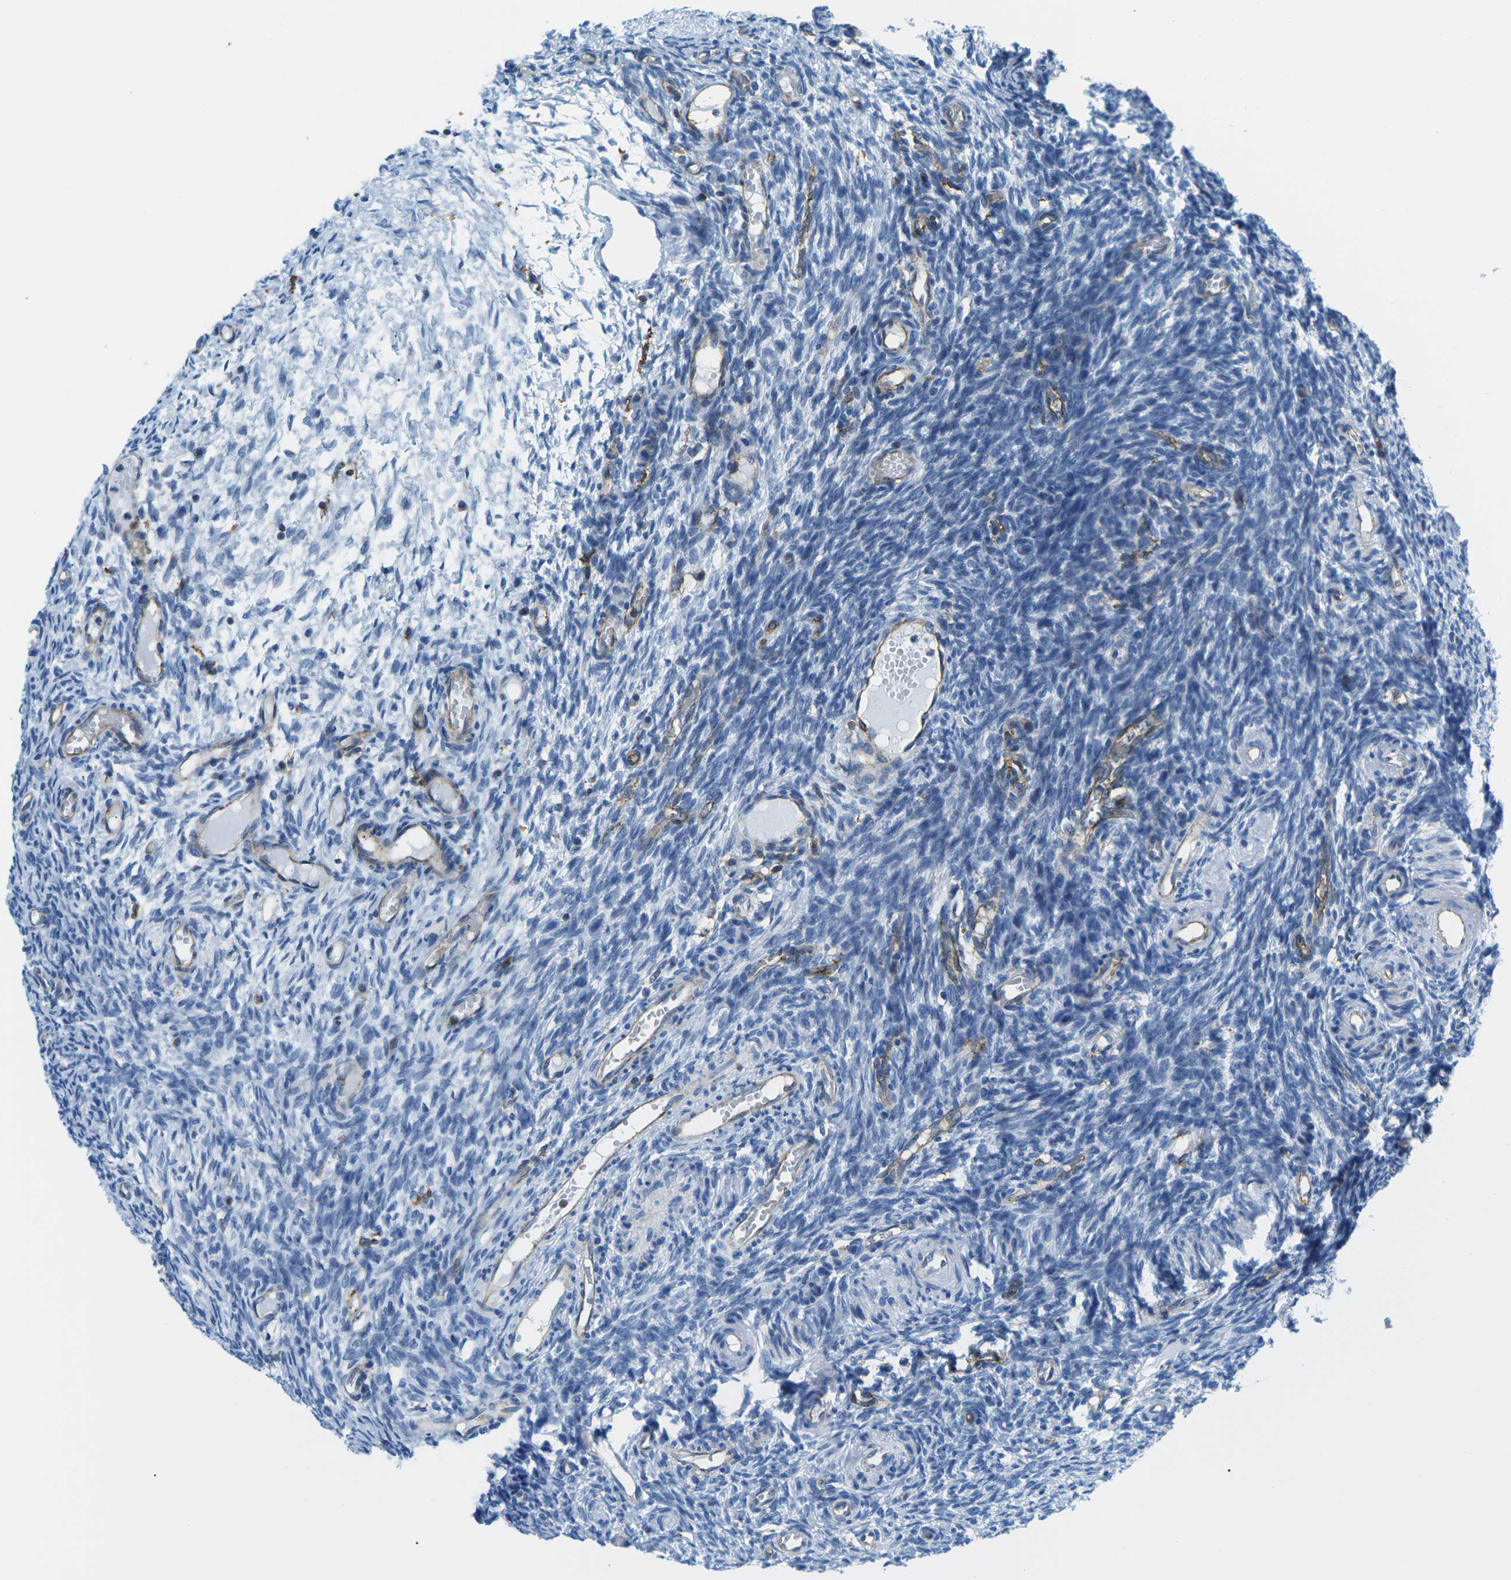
{"staining": {"intensity": "negative", "quantity": "none", "location": "none"}, "tissue": "ovary", "cell_type": "Ovarian stroma cells", "image_type": "normal", "snomed": [{"axis": "morphology", "description": "Normal tissue, NOS"}, {"axis": "topography", "description": "Ovary"}], "caption": "This is a image of IHC staining of unremarkable ovary, which shows no staining in ovarian stroma cells. (DAB (3,3'-diaminobenzidine) IHC with hematoxylin counter stain).", "gene": "SOCS4", "patient": {"sex": "female", "age": 35}}